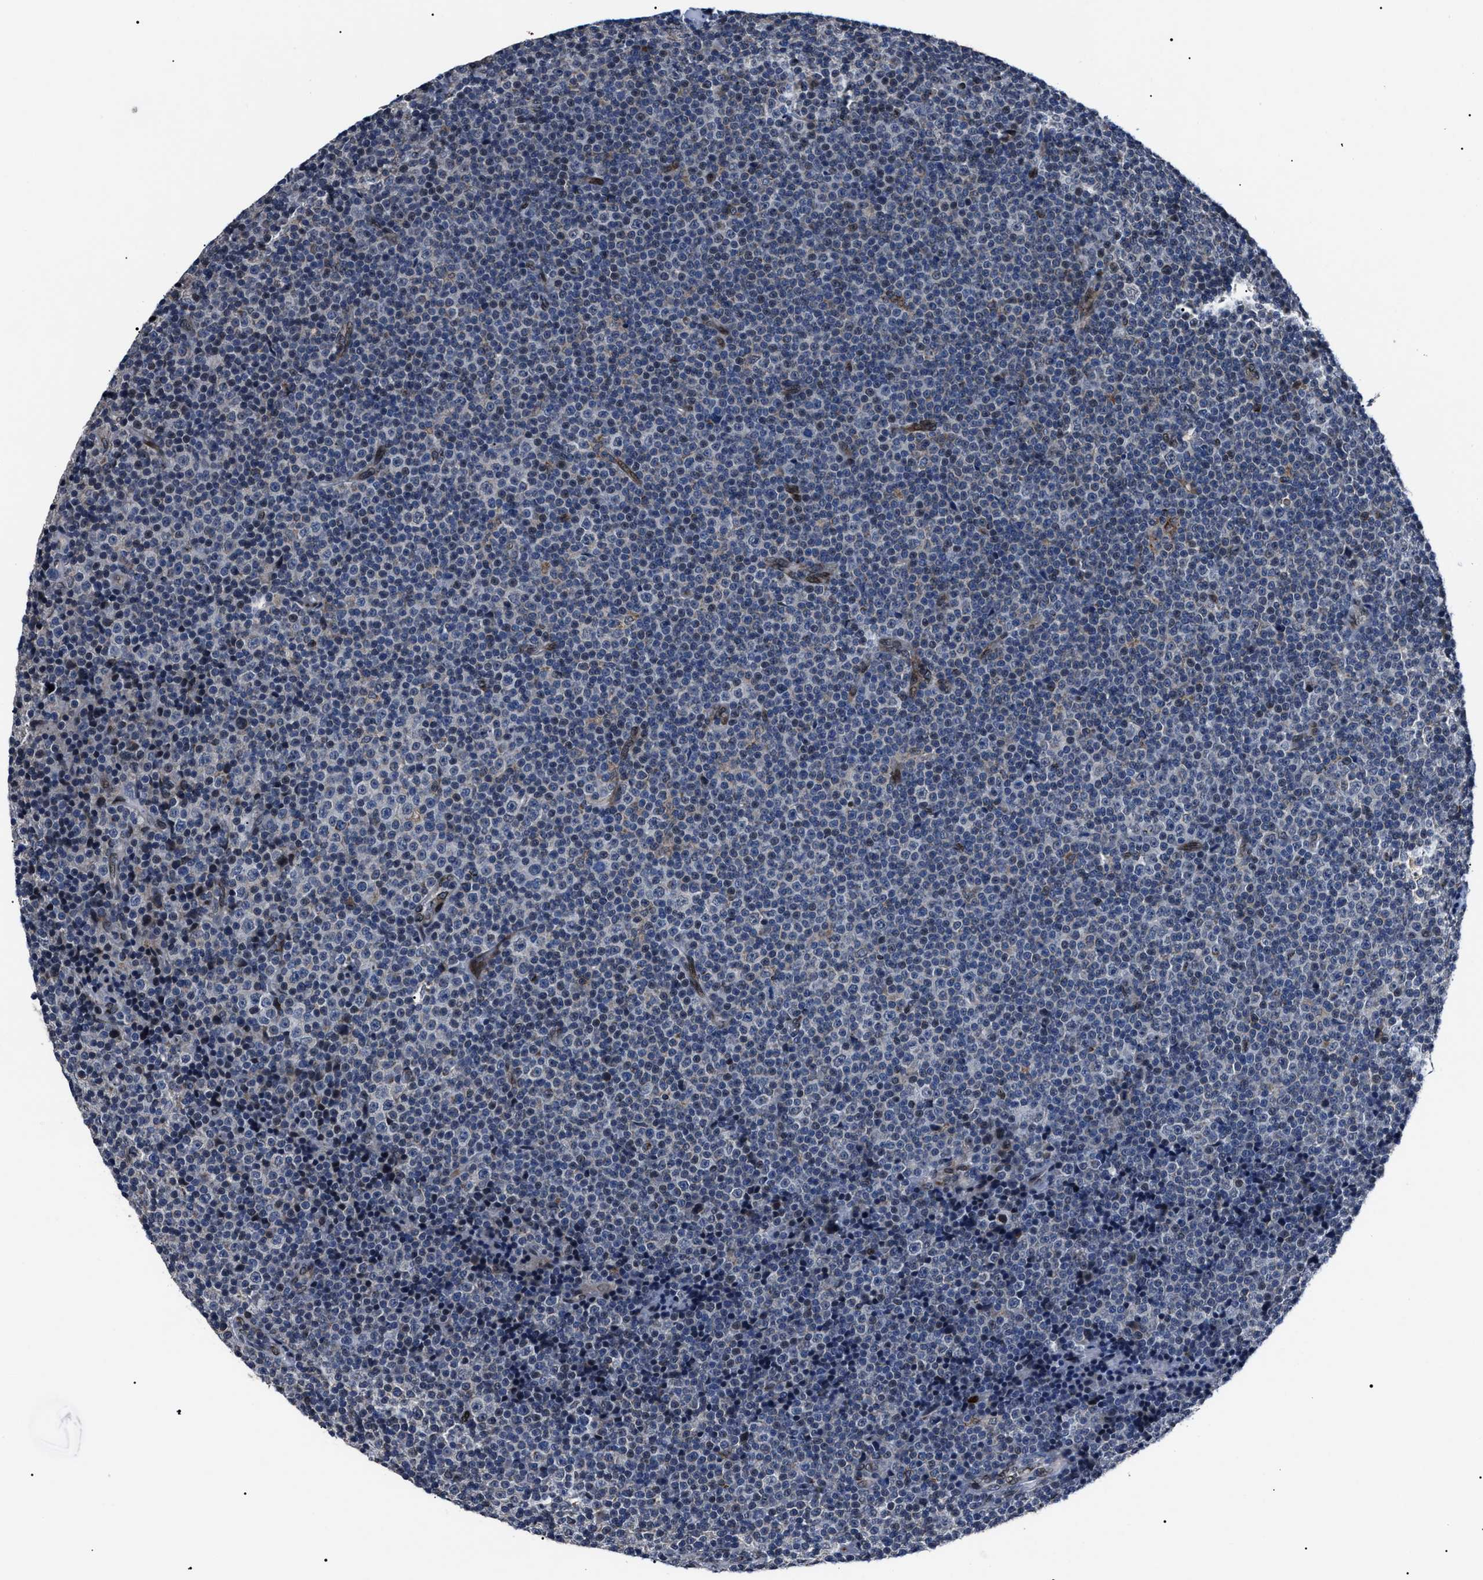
{"staining": {"intensity": "negative", "quantity": "none", "location": "none"}, "tissue": "lymphoma", "cell_type": "Tumor cells", "image_type": "cancer", "snomed": [{"axis": "morphology", "description": "Malignant lymphoma, non-Hodgkin's type, Low grade"}, {"axis": "topography", "description": "Lymph node"}], "caption": "DAB (3,3'-diaminobenzidine) immunohistochemical staining of human lymphoma exhibits no significant staining in tumor cells.", "gene": "LRRC14", "patient": {"sex": "female", "age": 67}}